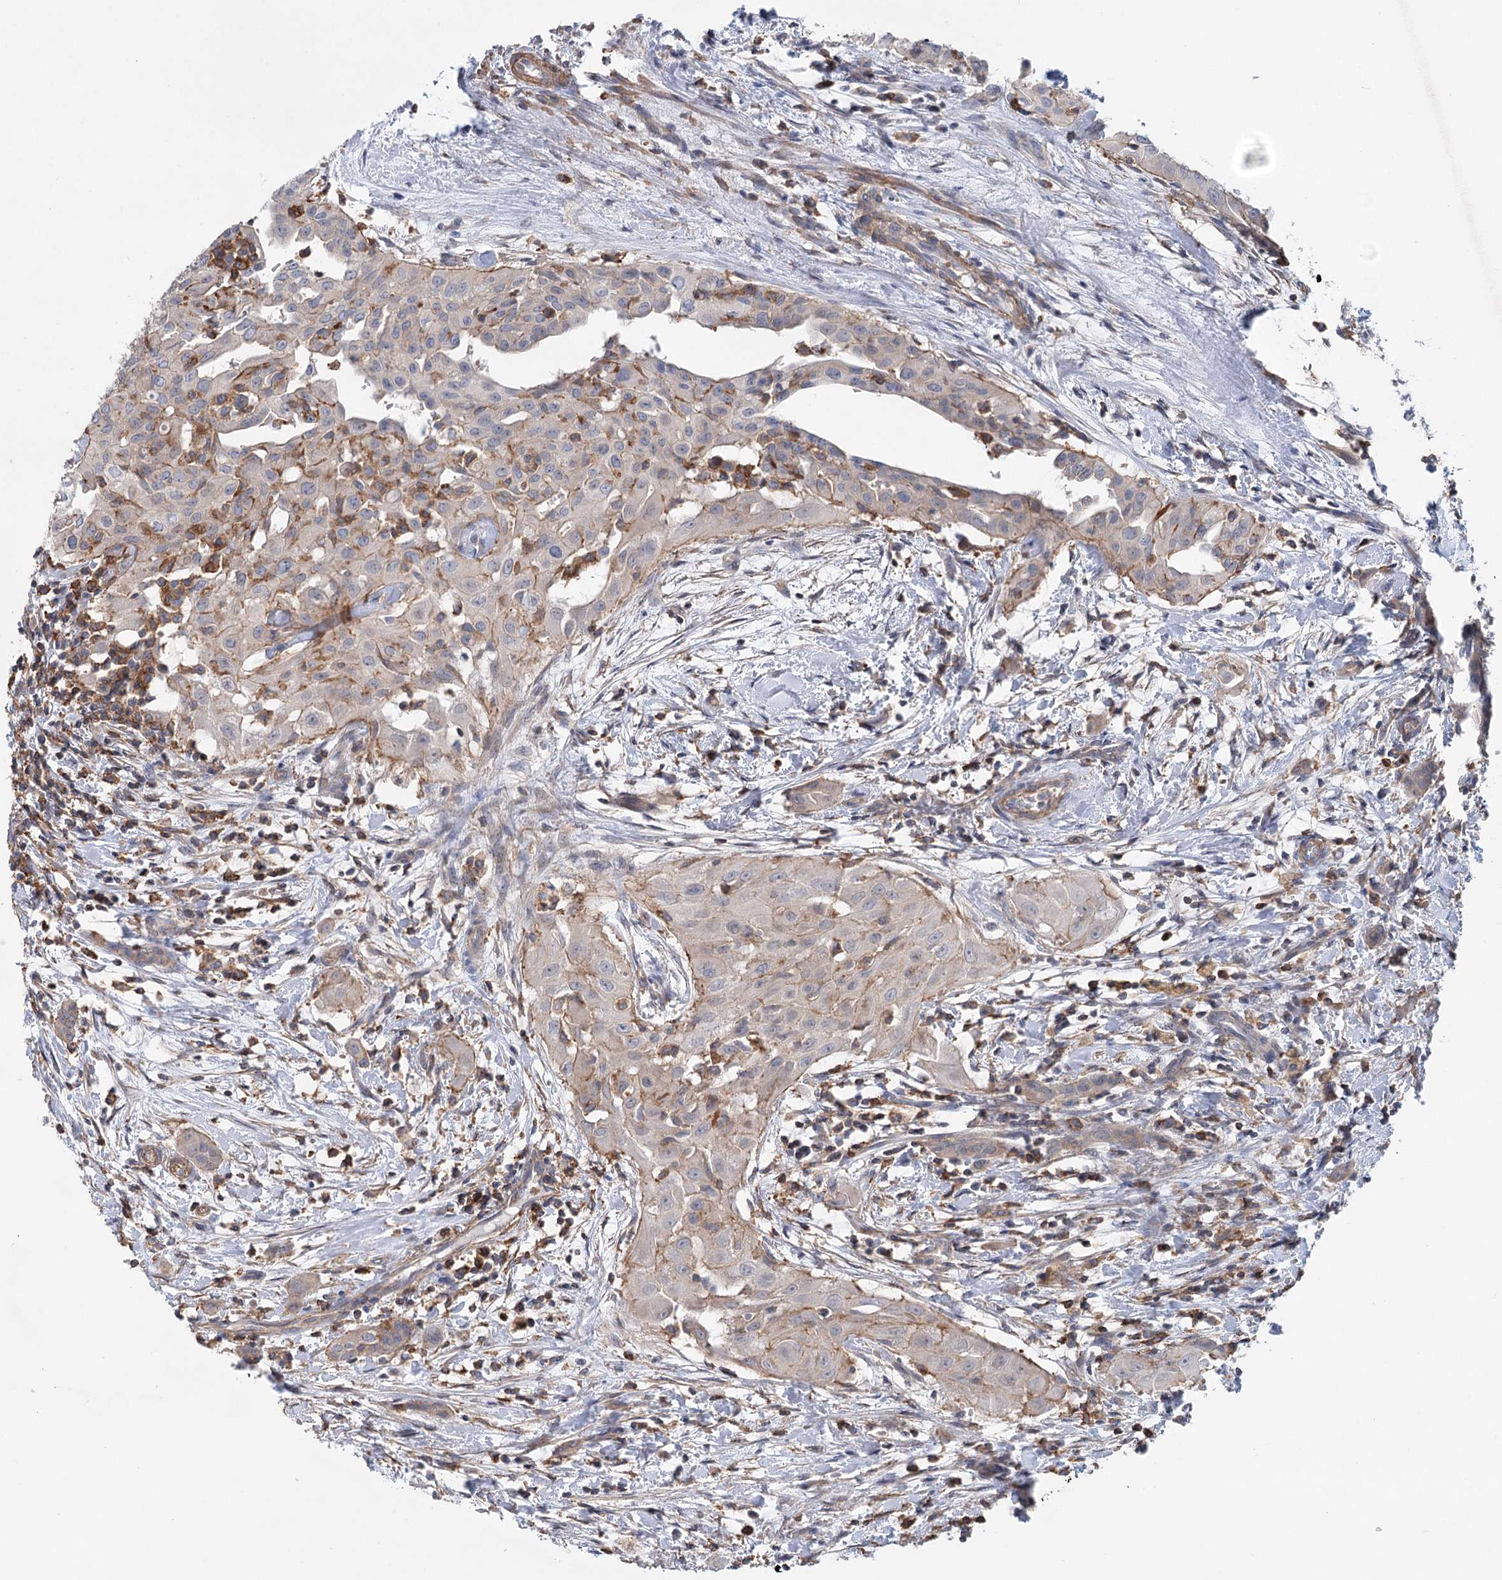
{"staining": {"intensity": "moderate", "quantity": "<25%", "location": "cytoplasmic/membranous"}, "tissue": "thyroid cancer", "cell_type": "Tumor cells", "image_type": "cancer", "snomed": [{"axis": "morphology", "description": "Papillary adenocarcinoma, NOS"}, {"axis": "topography", "description": "Thyroid gland"}], "caption": "Protein staining reveals moderate cytoplasmic/membranous expression in approximately <25% of tumor cells in papillary adenocarcinoma (thyroid).", "gene": "LARP1B", "patient": {"sex": "female", "age": 59}}